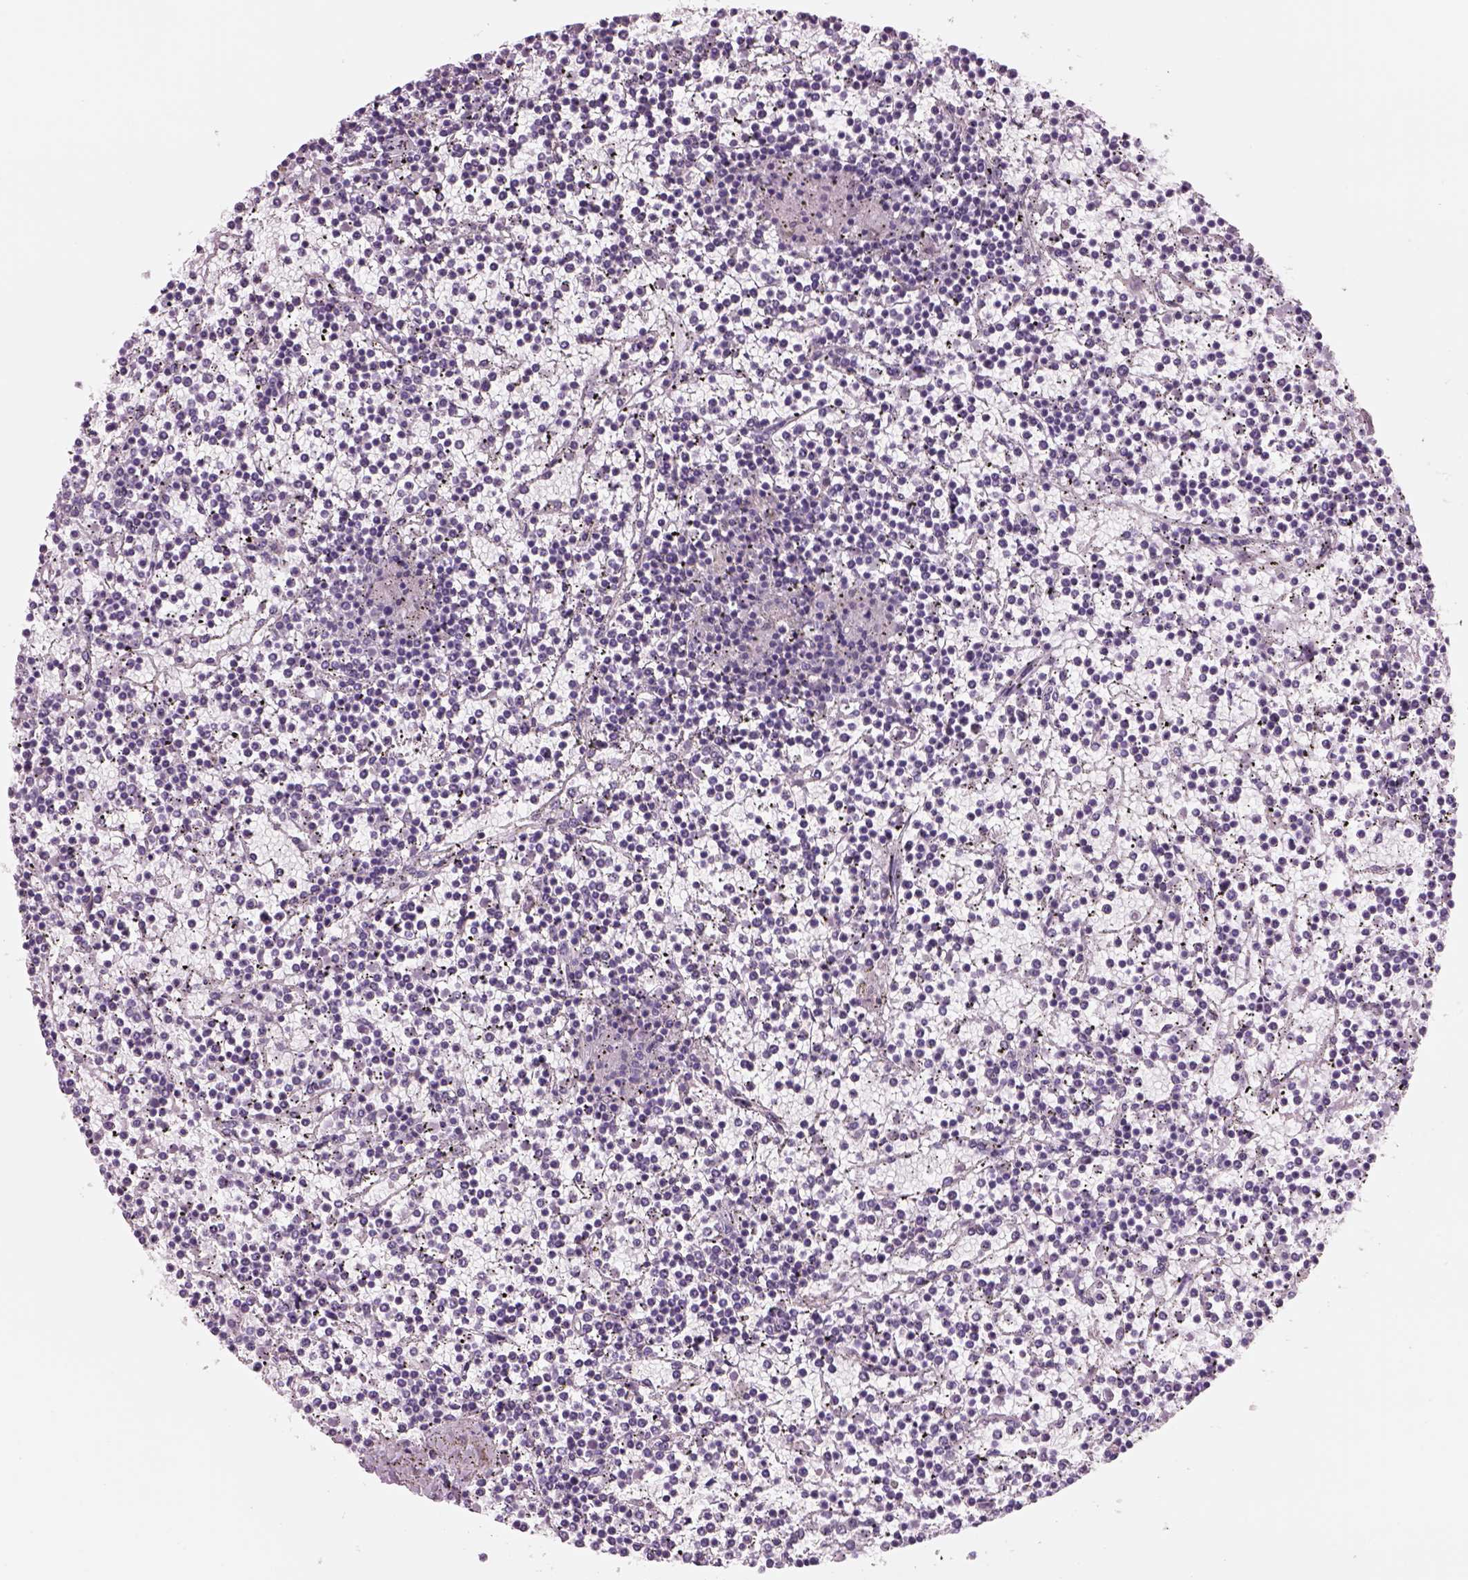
{"staining": {"intensity": "negative", "quantity": "none", "location": "none"}, "tissue": "lymphoma", "cell_type": "Tumor cells", "image_type": "cancer", "snomed": [{"axis": "morphology", "description": "Malignant lymphoma, non-Hodgkin's type, Low grade"}, {"axis": "topography", "description": "Spleen"}], "caption": "An immunohistochemistry (IHC) photomicrograph of lymphoma is shown. There is no staining in tumor cells of lymphoma.", "gene": "RHO", "patient": {"sex": "female", "age": 19}}